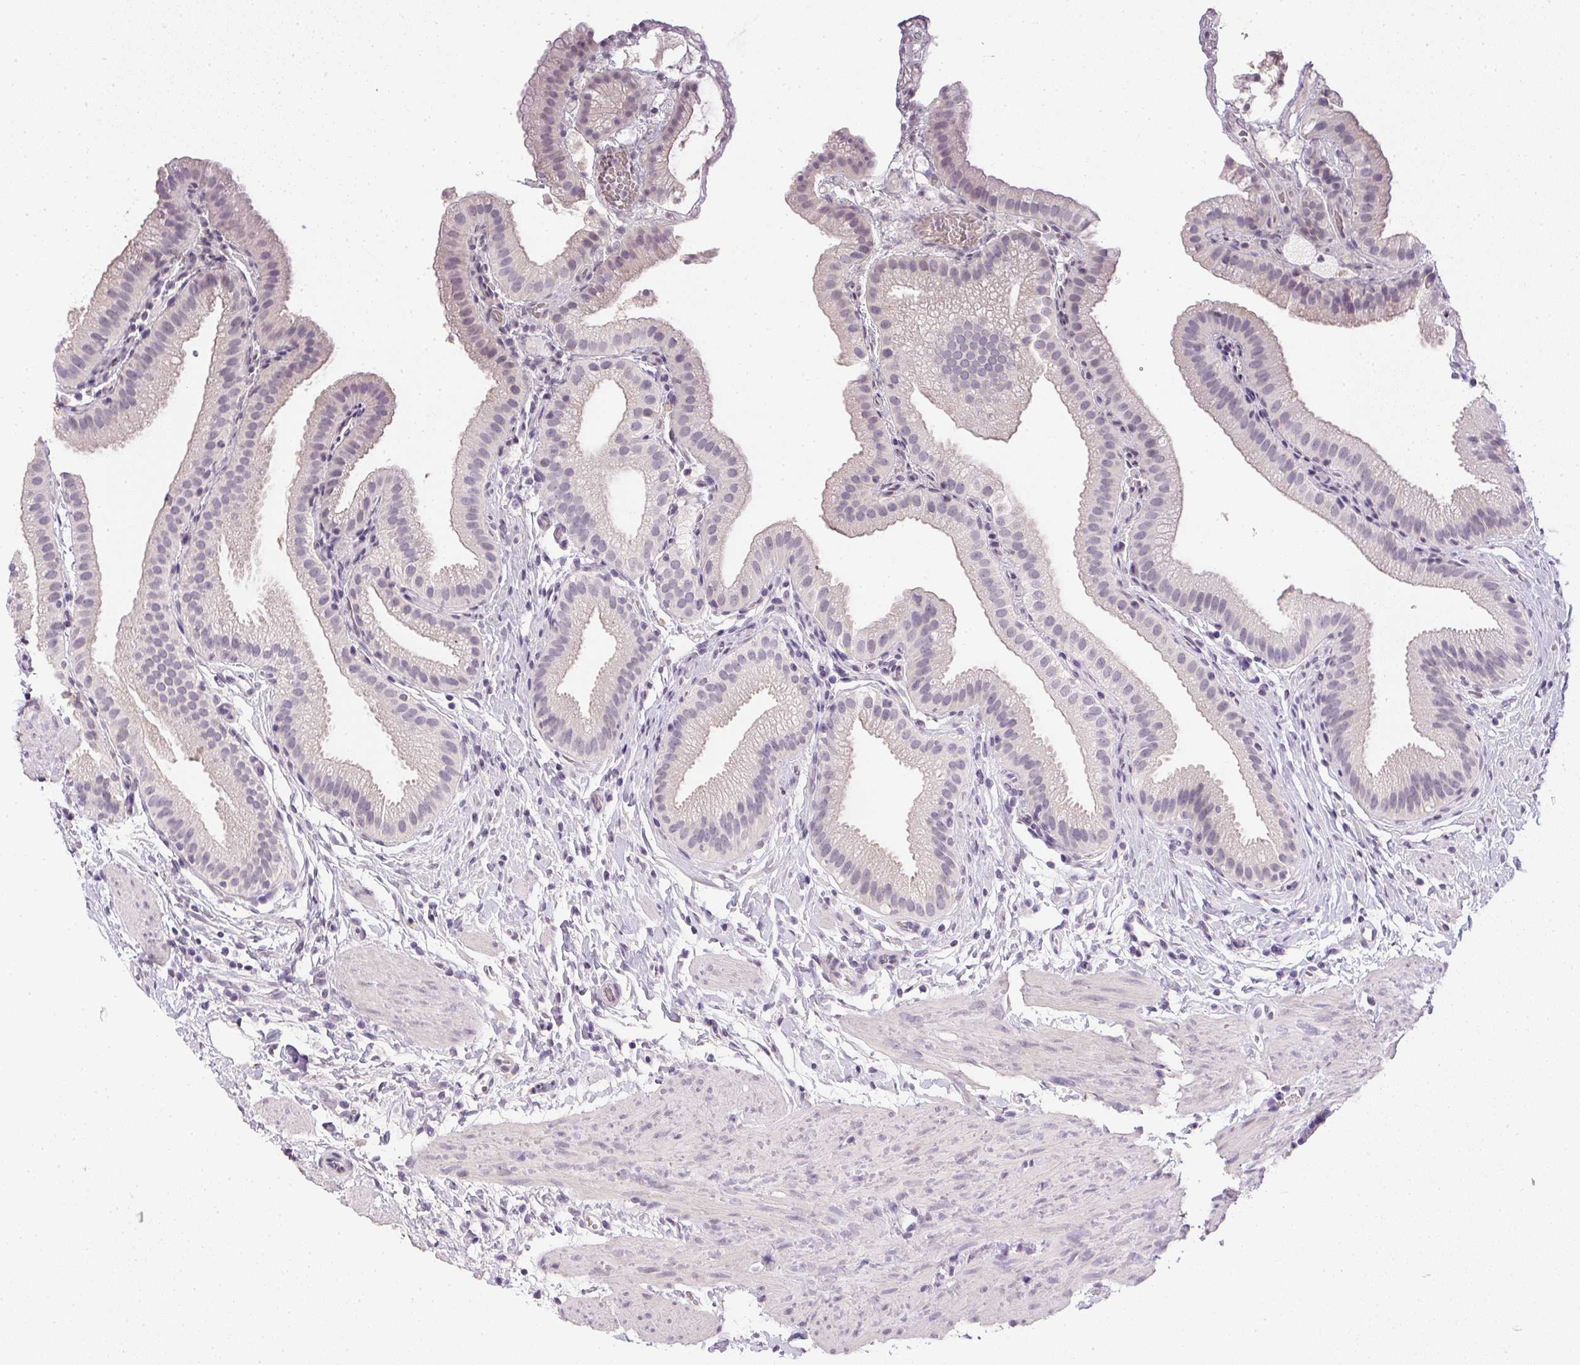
{"staining": {"intensity": "negative", "quantity": "none", "location": "none"}, "tissue": "gallbladder", "cell_type": "Glandular cells", "image_type": "normal", "snomed": [{"axis": "morphology", "description": "Normal tissue, NOS"}, {"axis": "topography", "description": "Gallbladder"}], "caption": "Glandular cells are negative for brown protein staining in normal gallbladder. The staining is performed using DAB brown chromogen with nuclei counter-stained in using hematoxylin.", "gene": "PPY", "patient": {"sex": "female", "age": 63}}